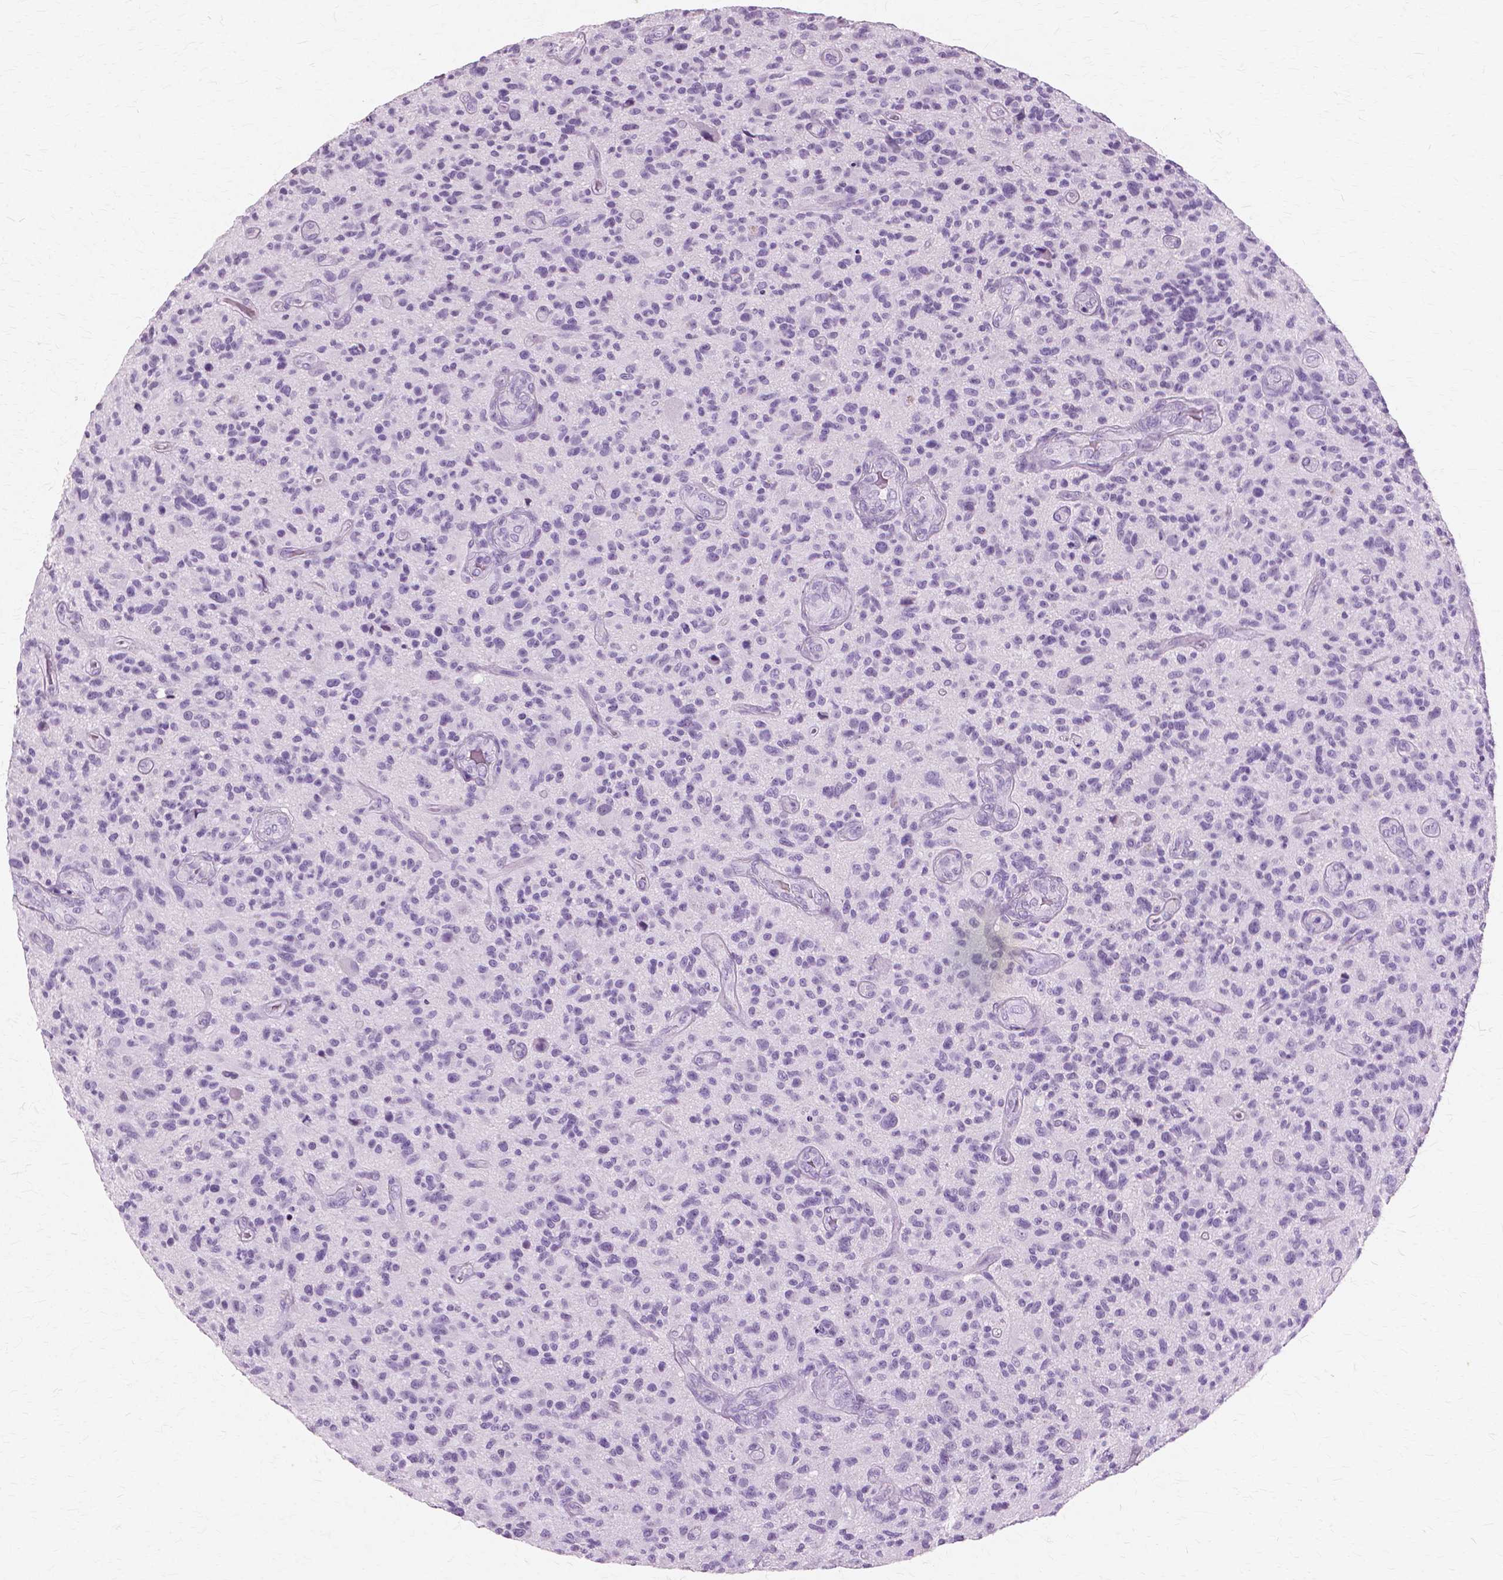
{"staining": {"intensity": "negative", "quantity": "none", "location": "none"}, "tissue": "glioma", "cell_type": "Tumor cells", "image_type": "cancer", "snomed": [{"axis": "morphology", "description": "Glioma, malignant, High grade"}, {"axis": "topography", "description": "Brain"}], "caption": "There is no significant positivity in tumor cells of glioma.", "gene": "SFTPD", "patient": {"sex": "male", "age": 47}}